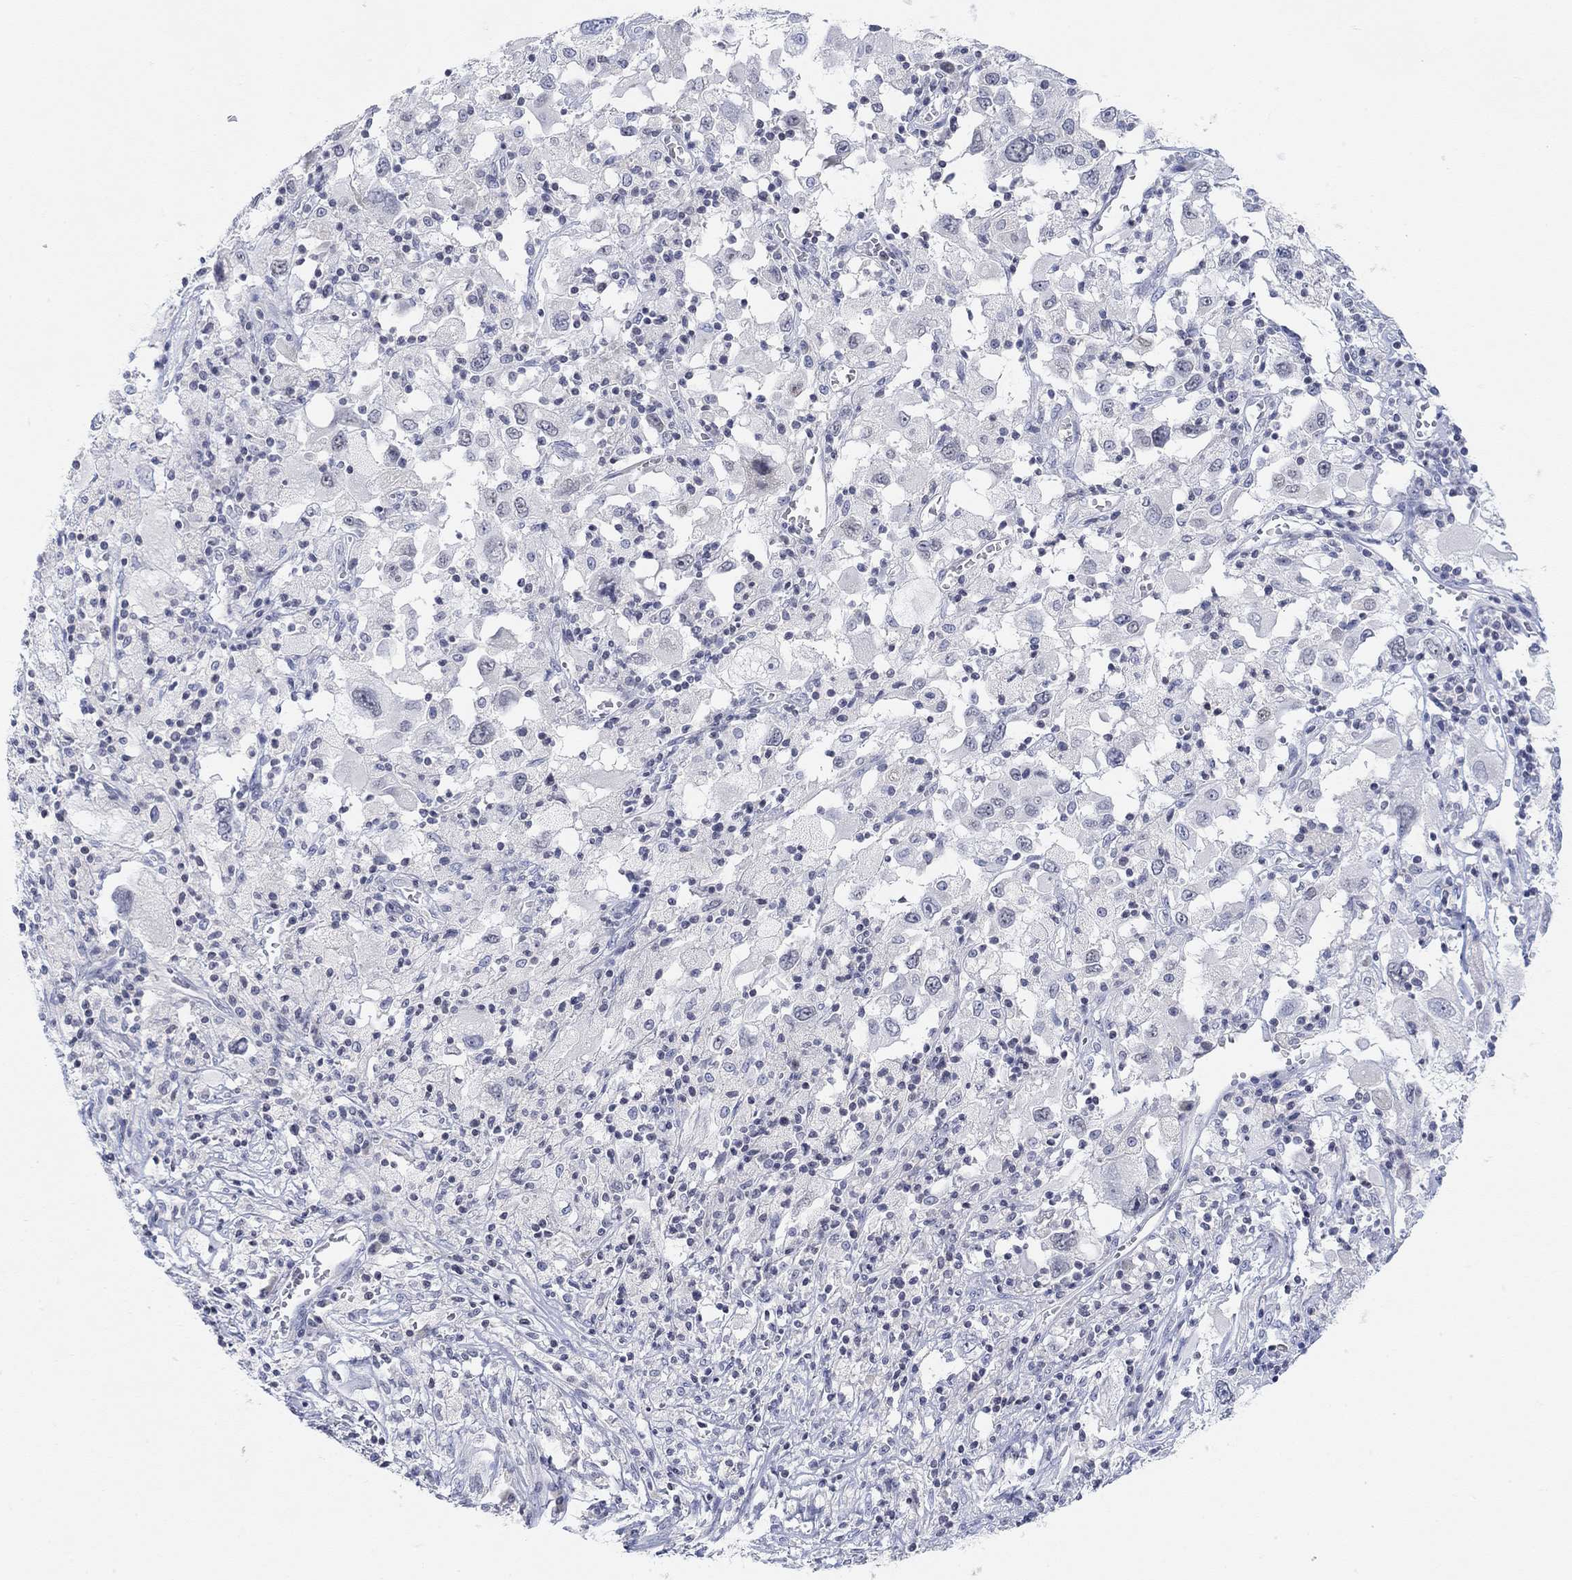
{"staining": {"intensity": "negative", "quantity": "none", "location": "none"}, "tissue": "melanoma", "cell_type": "Tumor cells", "image_type": "cancer", "snomed": [{"axis": "morphology", "description": "Malignant melanoma, Metastatic site"}, {"axis": "topography", "description": "Soft tissue"}], "caption": "Immunohistochemical staining of human melanoma shows no significant staining in tumor cells.", "gene": "ATP6V1E2", "patient": {"sex": "male", "age": 50}}